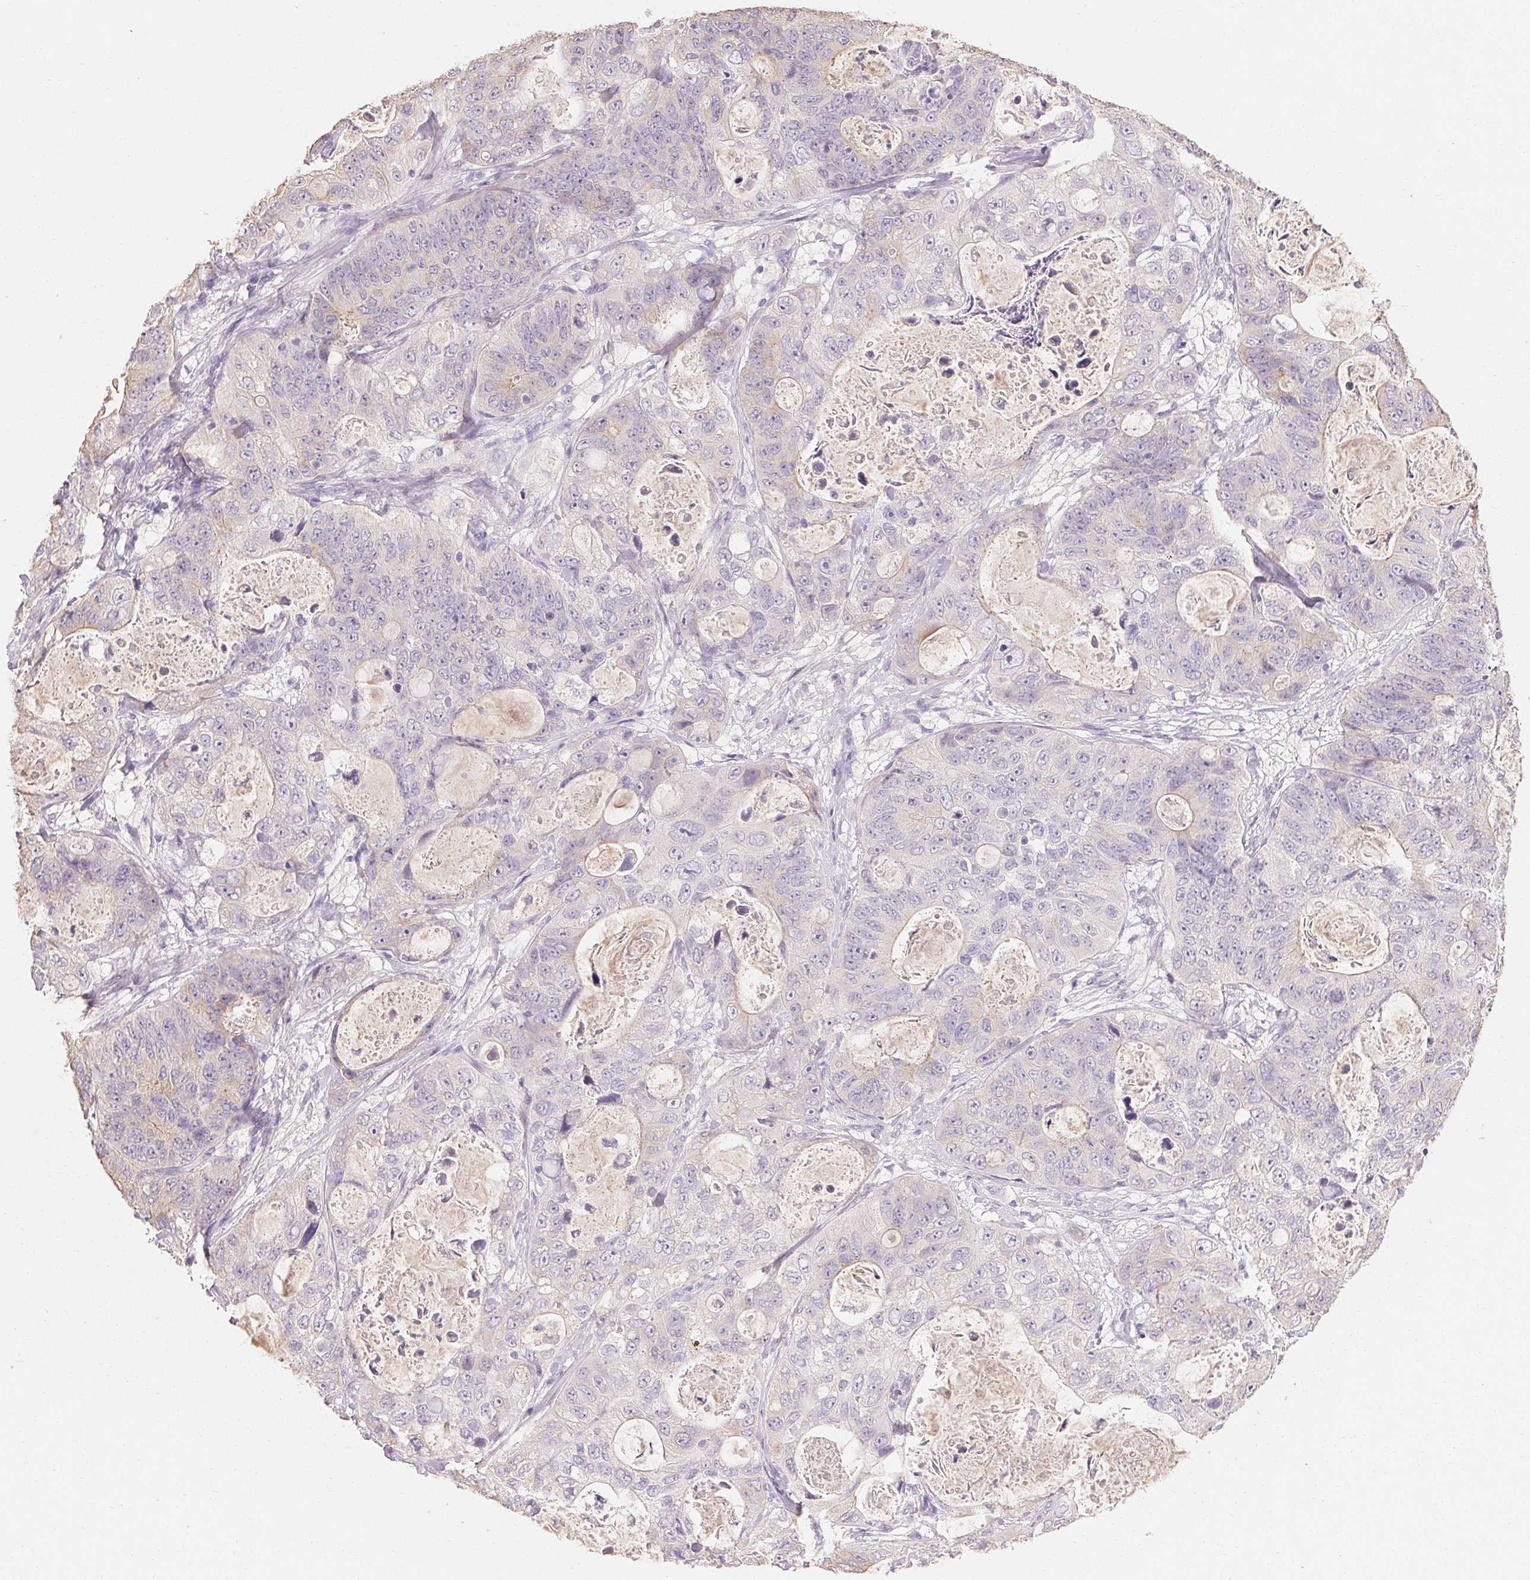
{"staining": {"intensity": "weak", "quantity": "<25%", "location": "cytoplasmic/membranous"}, "tissue": "stomach cancer", "cell_type": "Tumor cells", "image_type": "cancer", "snomed": [{"axis": "morphology", "description": "Normal tissue, NOS"}, {"axis": "morphology", "description": "Adenocarcinoma, NOS"}, {"axis": "topography", "description": "Stomach"}], "caption": "IHC micrograph of human stomach cancer (adenocarcinoma) stained for a protein (brown), which displays no positivity in tumor cells.", "gene": "MAP7D2", "patient": {"sex": "female", "age": 89}}